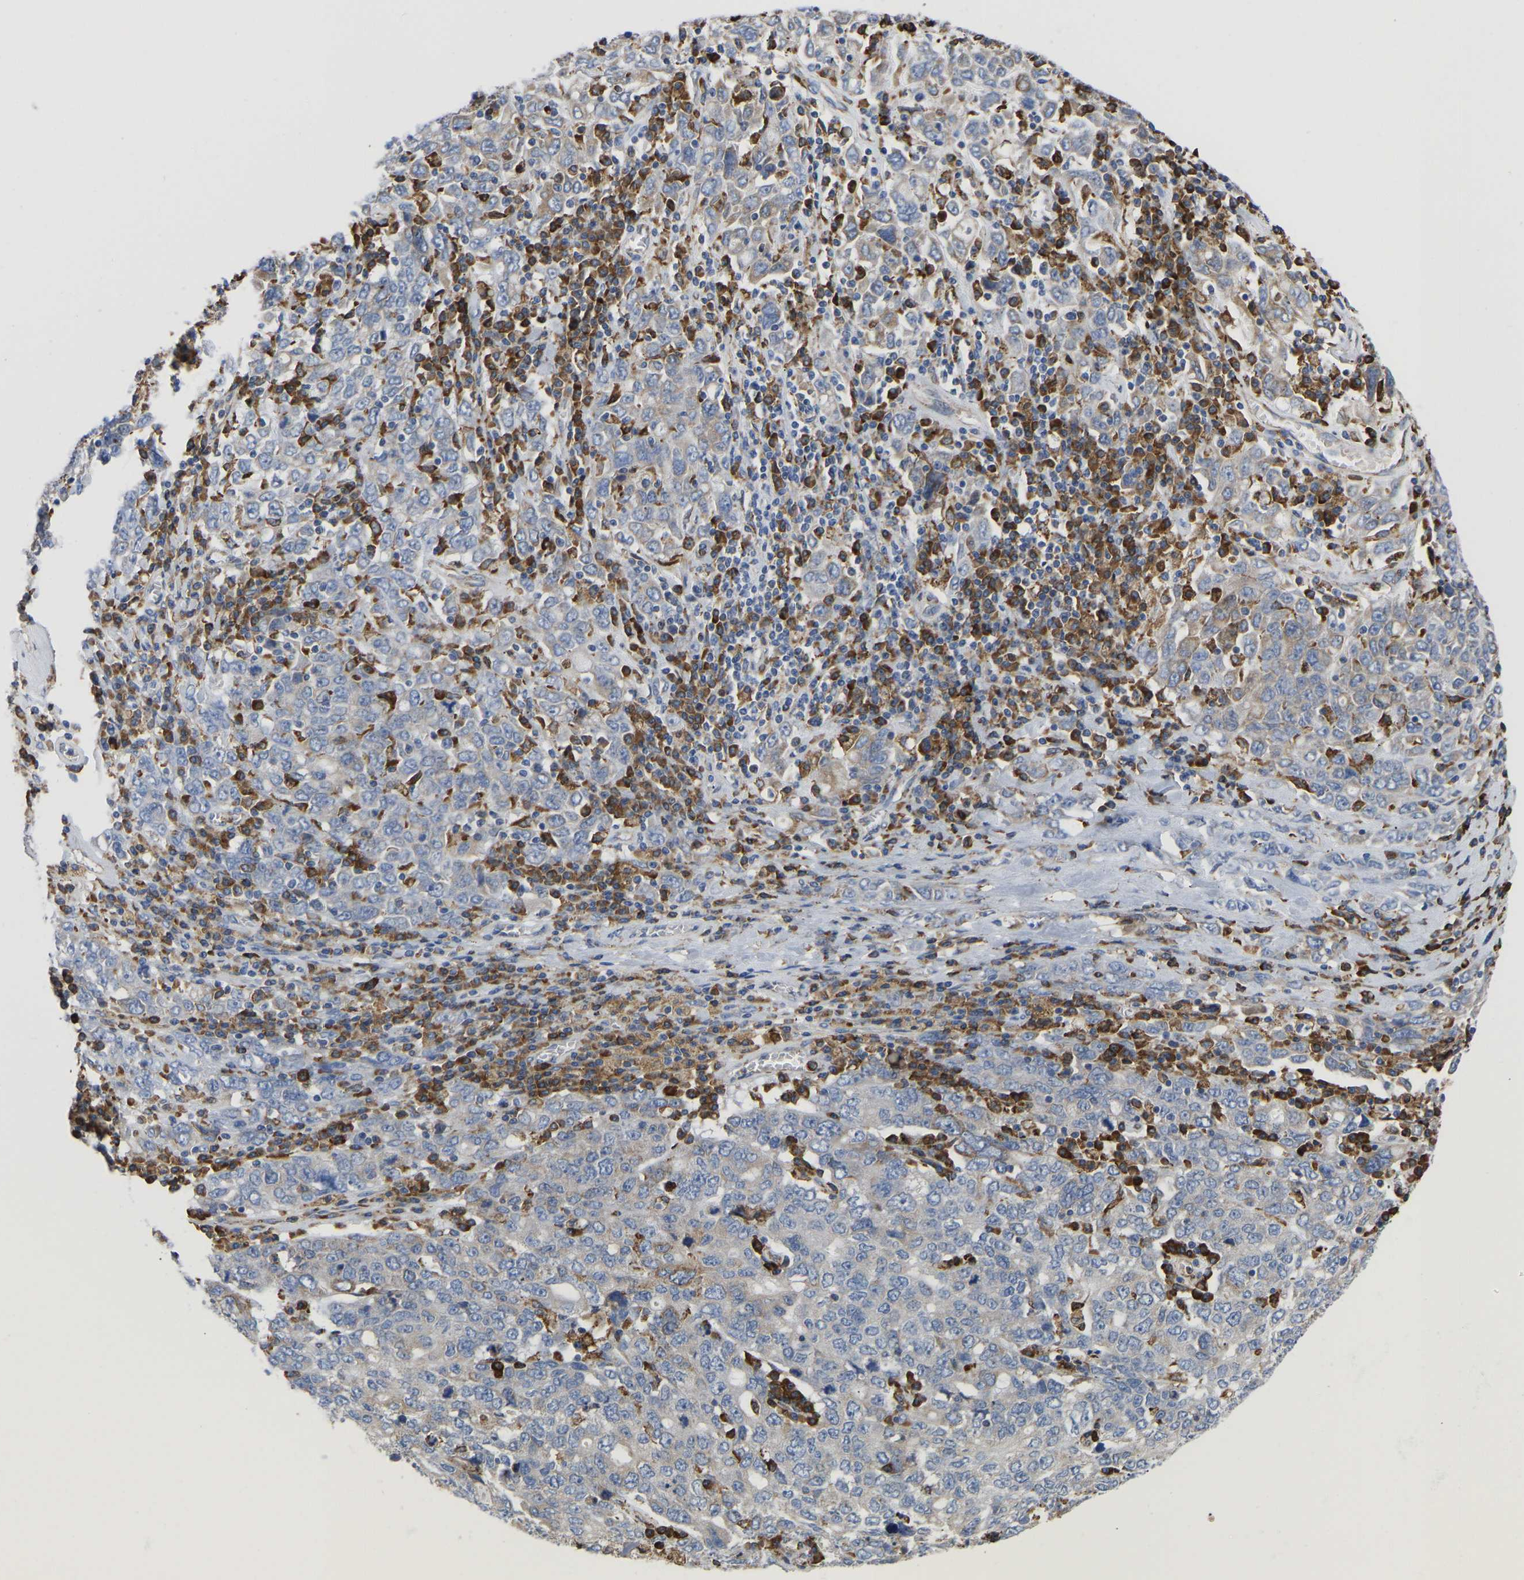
{"staining": {"intensity": "moderate", "quantity": "25%-75%", "location": "cytoplasmic/membranous"}, "tissue": "ovarian cancer", "cell_type": "Tumor cells", "image_type": "cancer", "snomed": [{"axis": "morphology", "description": "Carcinoma, endometroid"}, {"axis": "topography", "description": "Ovary"}], "caption": "Protein staining of ovarian cancer (endometroid carcinoma) tissue shows moderate cytoplasmic/membranous expression in approximately 25%-75% of tumor cells. (brown staining indicates protein expression, while blue staining denotes nuclei).", "gene": "P4HB", "patient": {"sex": "female", "age": 62}}